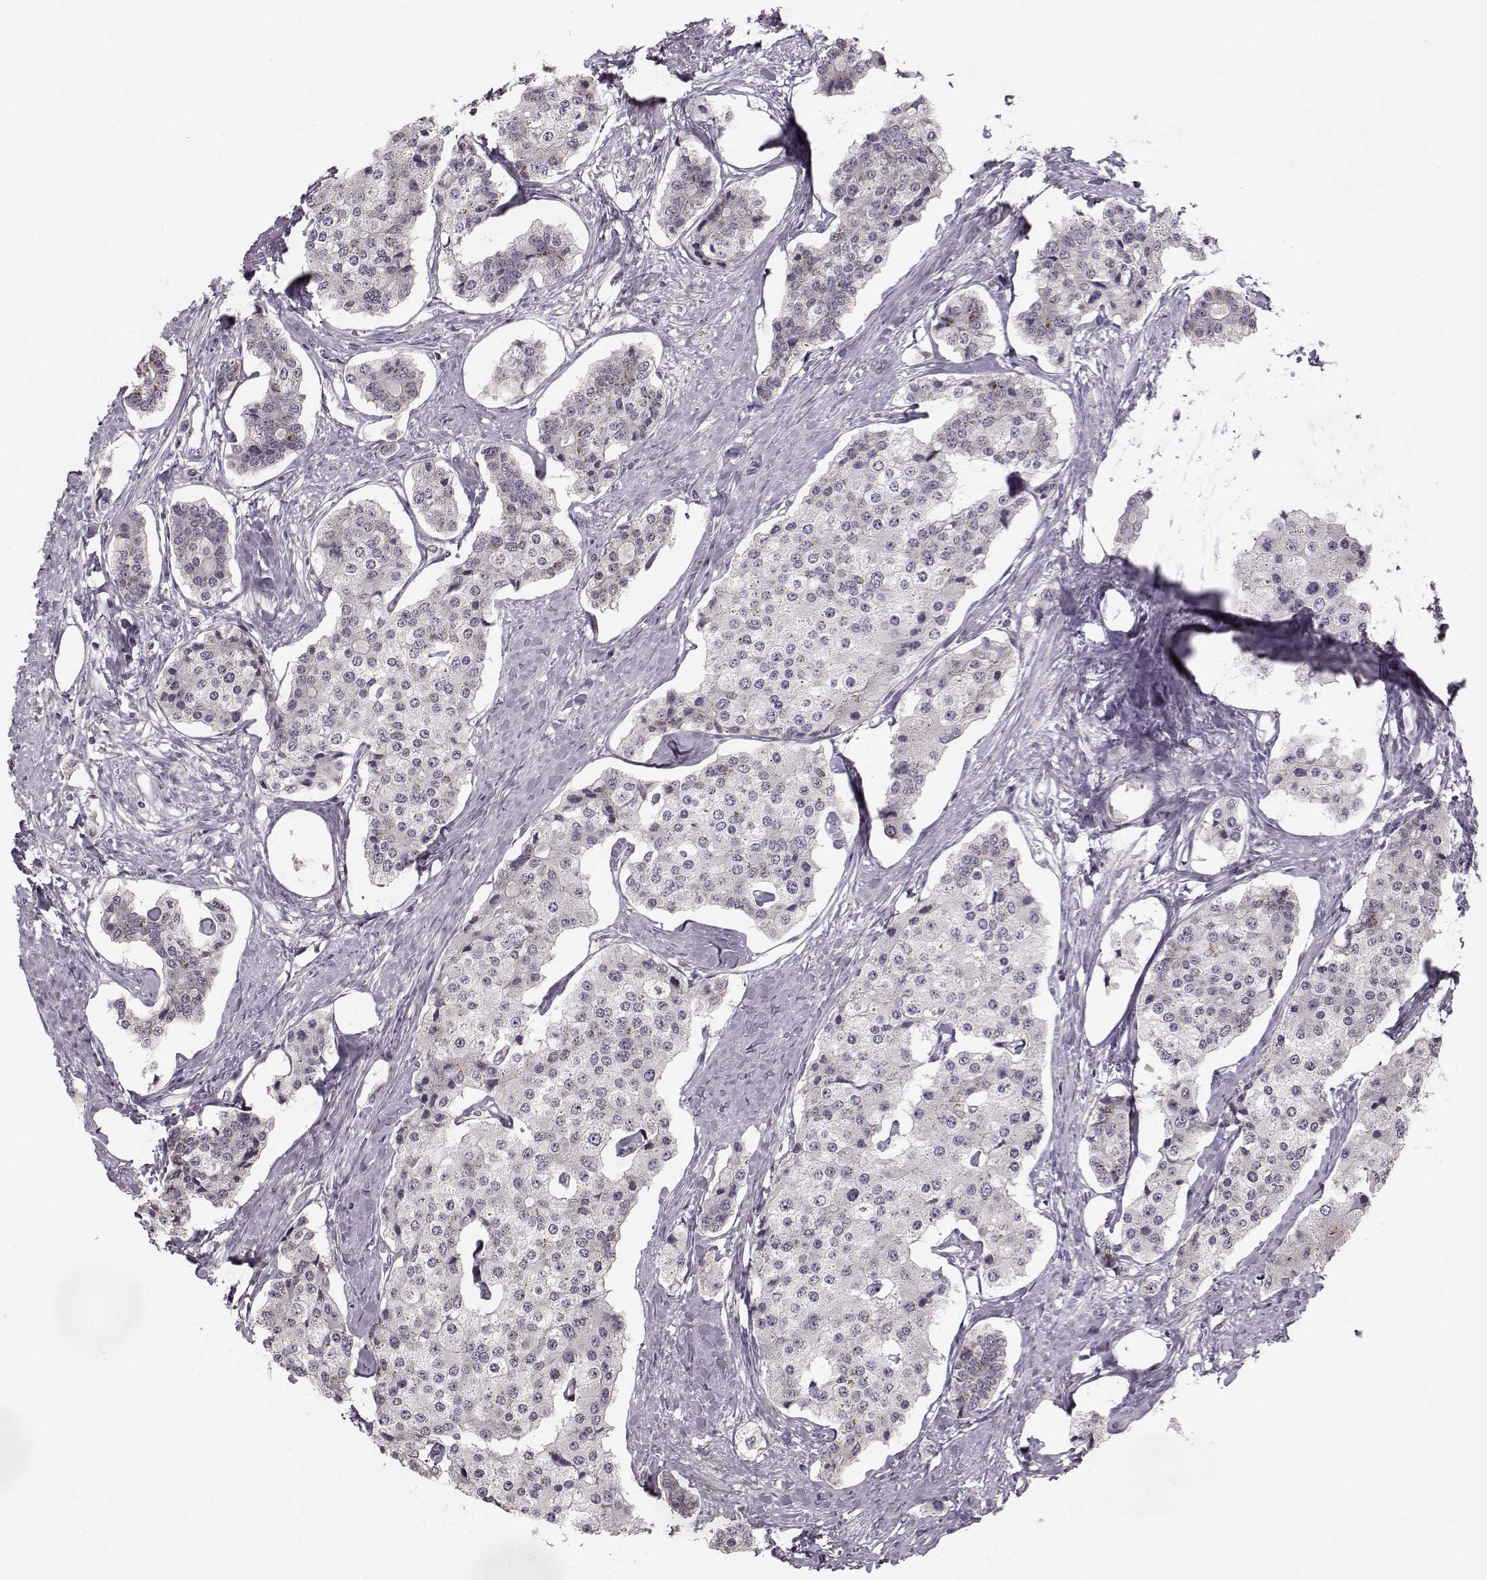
{"staining": {"intensity": "negative", "quantity": "none", "location": "none"}, "tissue": "carcinoid", "cell_type": "Tumor cells", "image_type": "cancer", "snomed": [{"axis": "morphology", "description": "Carcinoid, malignant, NOS"}, {"axis": "topography", "description": "Small intestine"}], "caption": "Tumor cells show no significant expression in carcinoid. Brightfield microscopy of IHC stained with DAB (3,3'-diaminobenzidine) (brown) and hematoxylin (blue), captured at high magnification.", "gene": "ACOT11", "patient": {"sex": "female", "age": 65}}